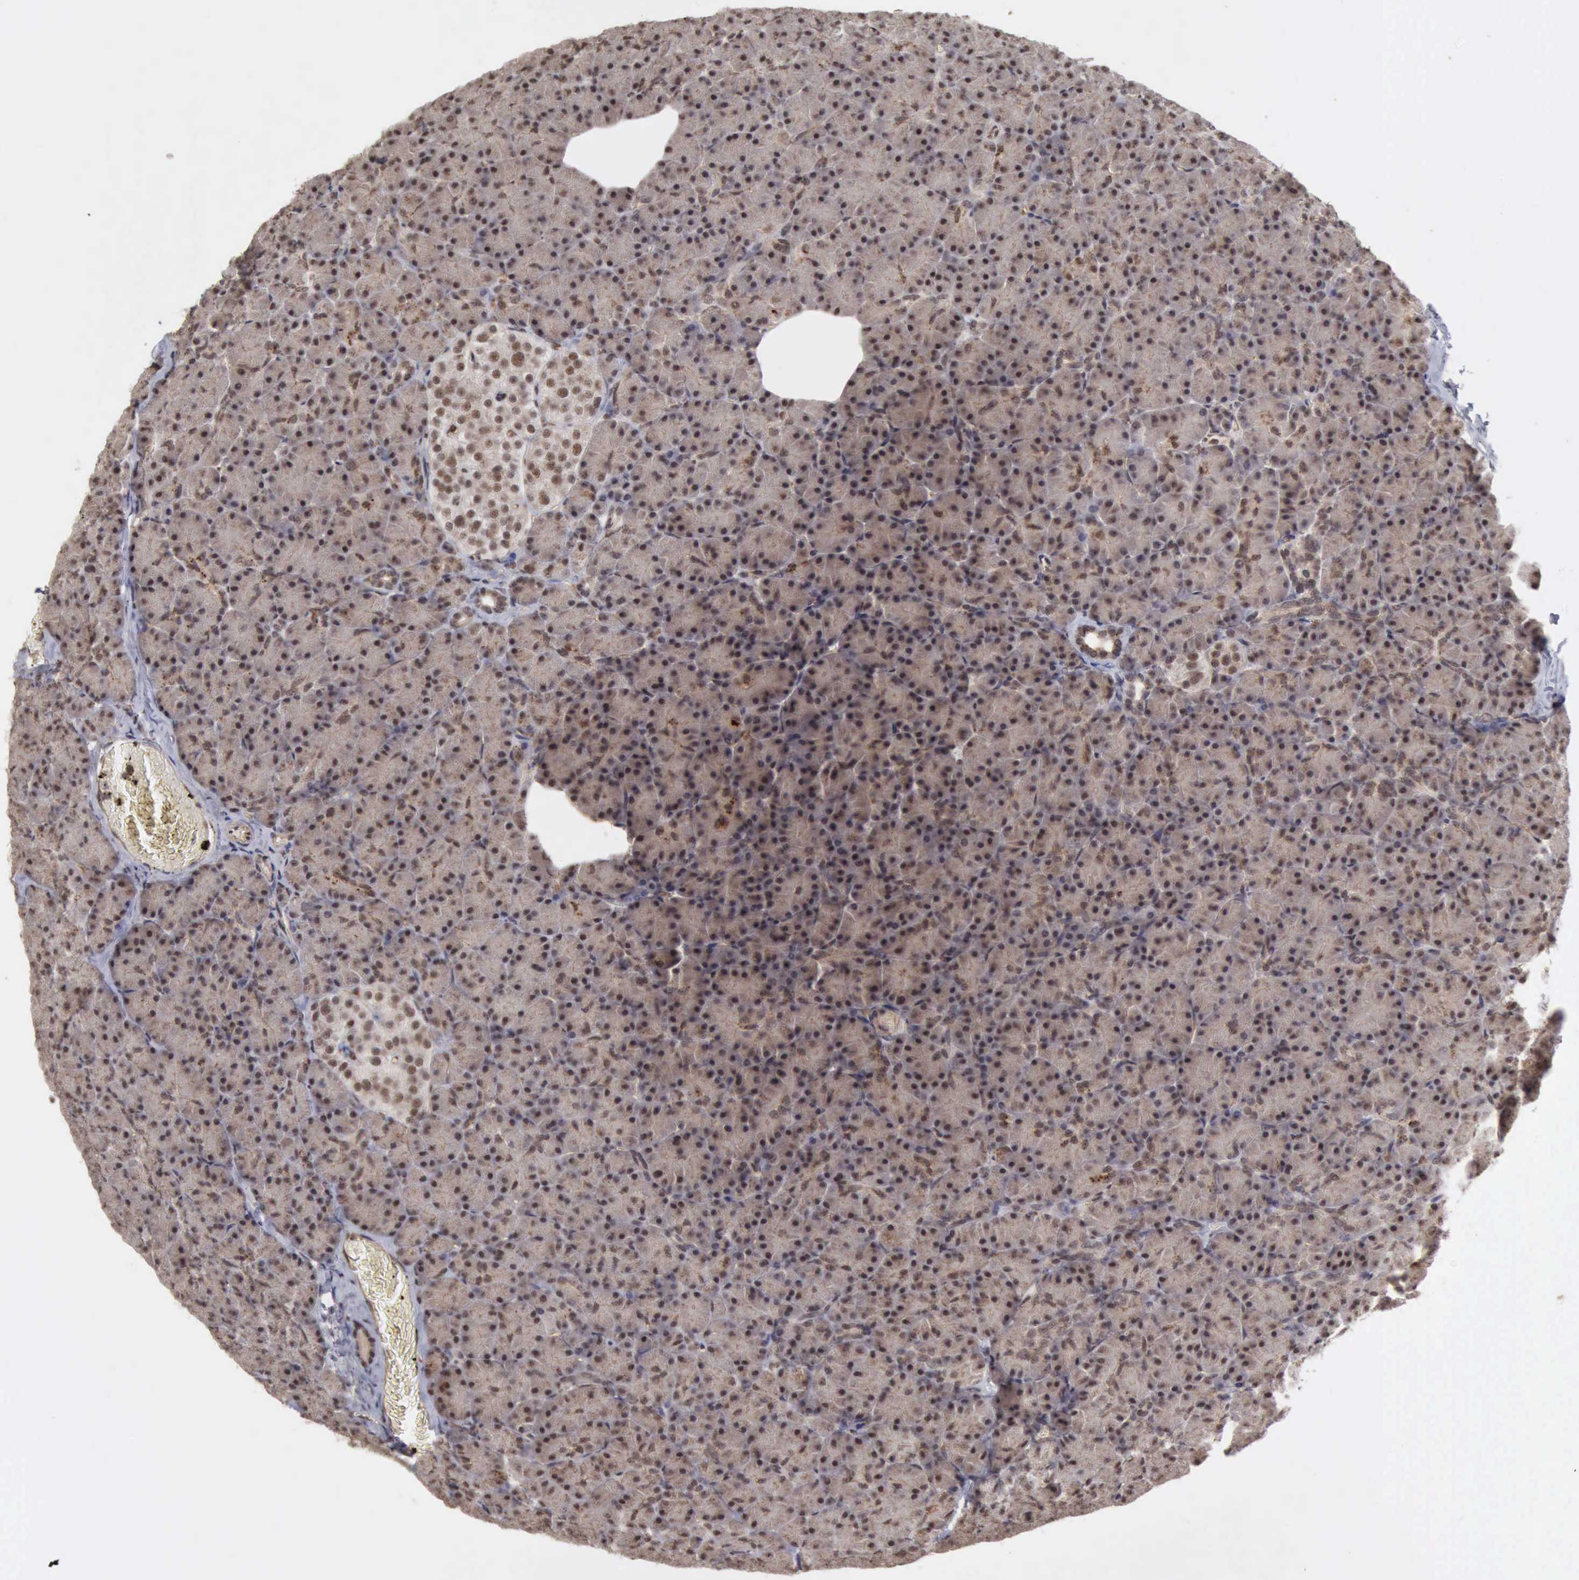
{"staining": {"intensity": "weak", "quantity": ">75%", "location": "cytoplasmic/membranous,nuclear"}, "tissue": "pancreas", "cell_type": "Exocrine glandular cells", "image_type": "normal", "snomed": [{"axis": "morphology", "description": "Normal tissue, NOS"}, {"axis": "topography", "description": "Pancreas"}], "caption": "The image reveals staining of benign pancreas, revealing weak cytoplasmic/membranous,nuclear protein positivity (brown color) within exocrine glandular cells.", "gene": "CDKN2A", "patient": {"sex": "female", "age": 43}}